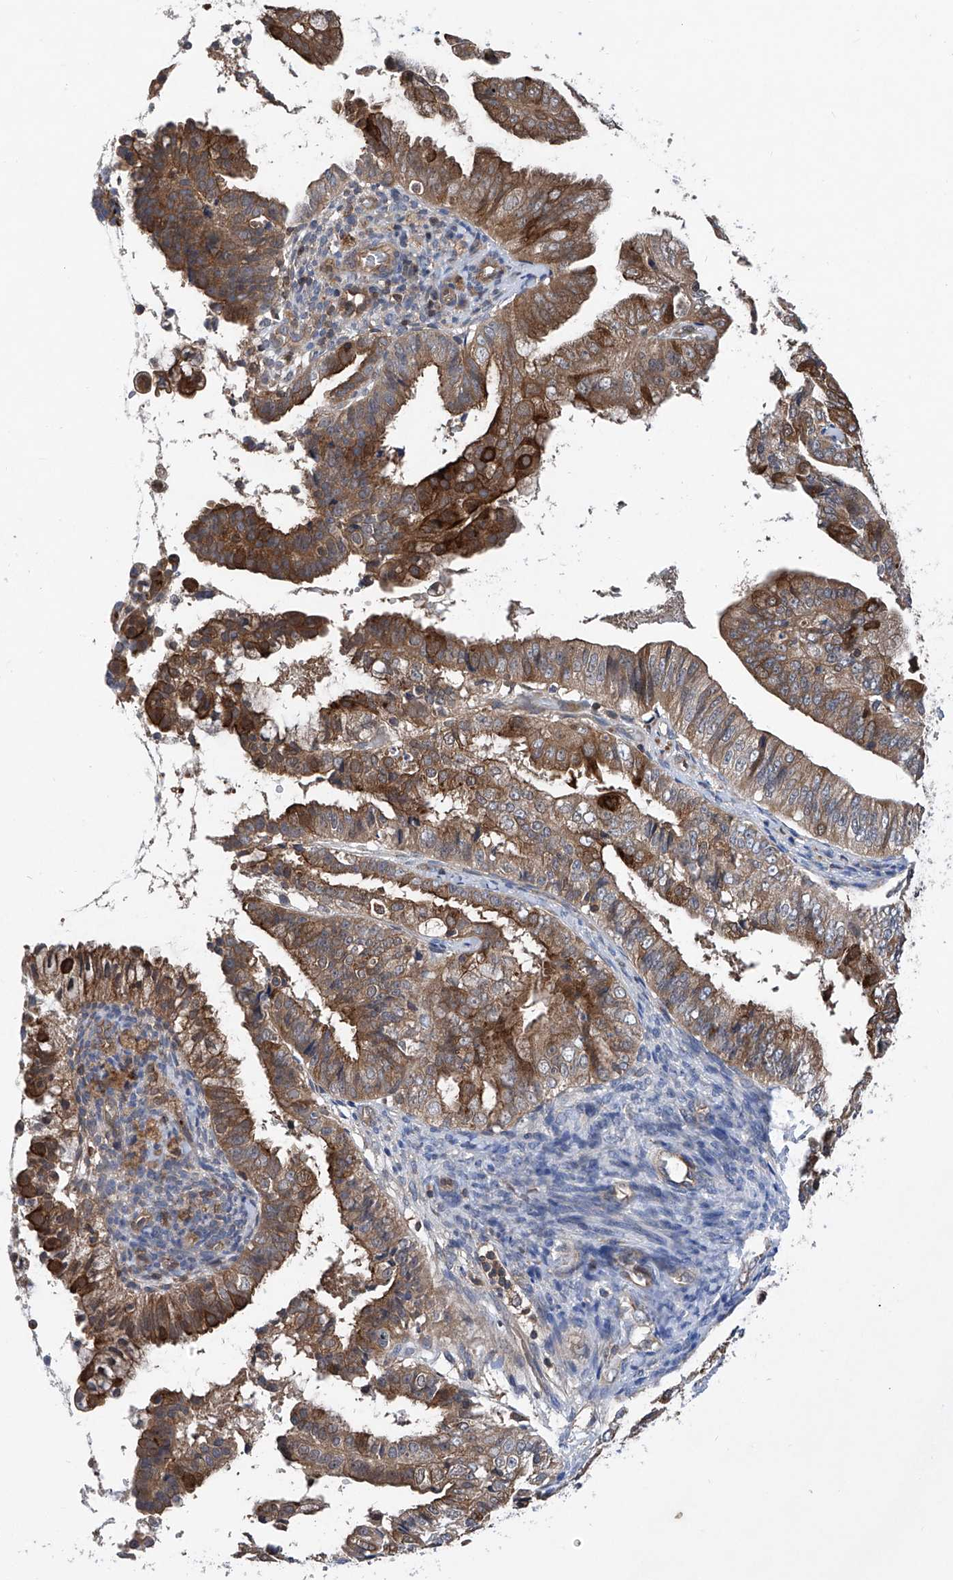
{"staining": {"intensity": "moderate", "quantity": ">75%", "location": "cytoplasmic/membranous"}, "tissue": "endometrial cancer", "cell_type": "Tumor cells", "image_type": "cancer", "snomed": [{"axis": "morphology", "description": "Adenocarcinoma, NOS"}, {"axis": "topography", "description": "Endometrium"}], "caption": "Brown immunohistochemical staining in human endometrial adenocarcinoma shows moderate cytoplasmic/membranous positivity in about >75% of tumor cells.", "gene": "TRIM38", "patient": {"sex": "female", "age": 63}}